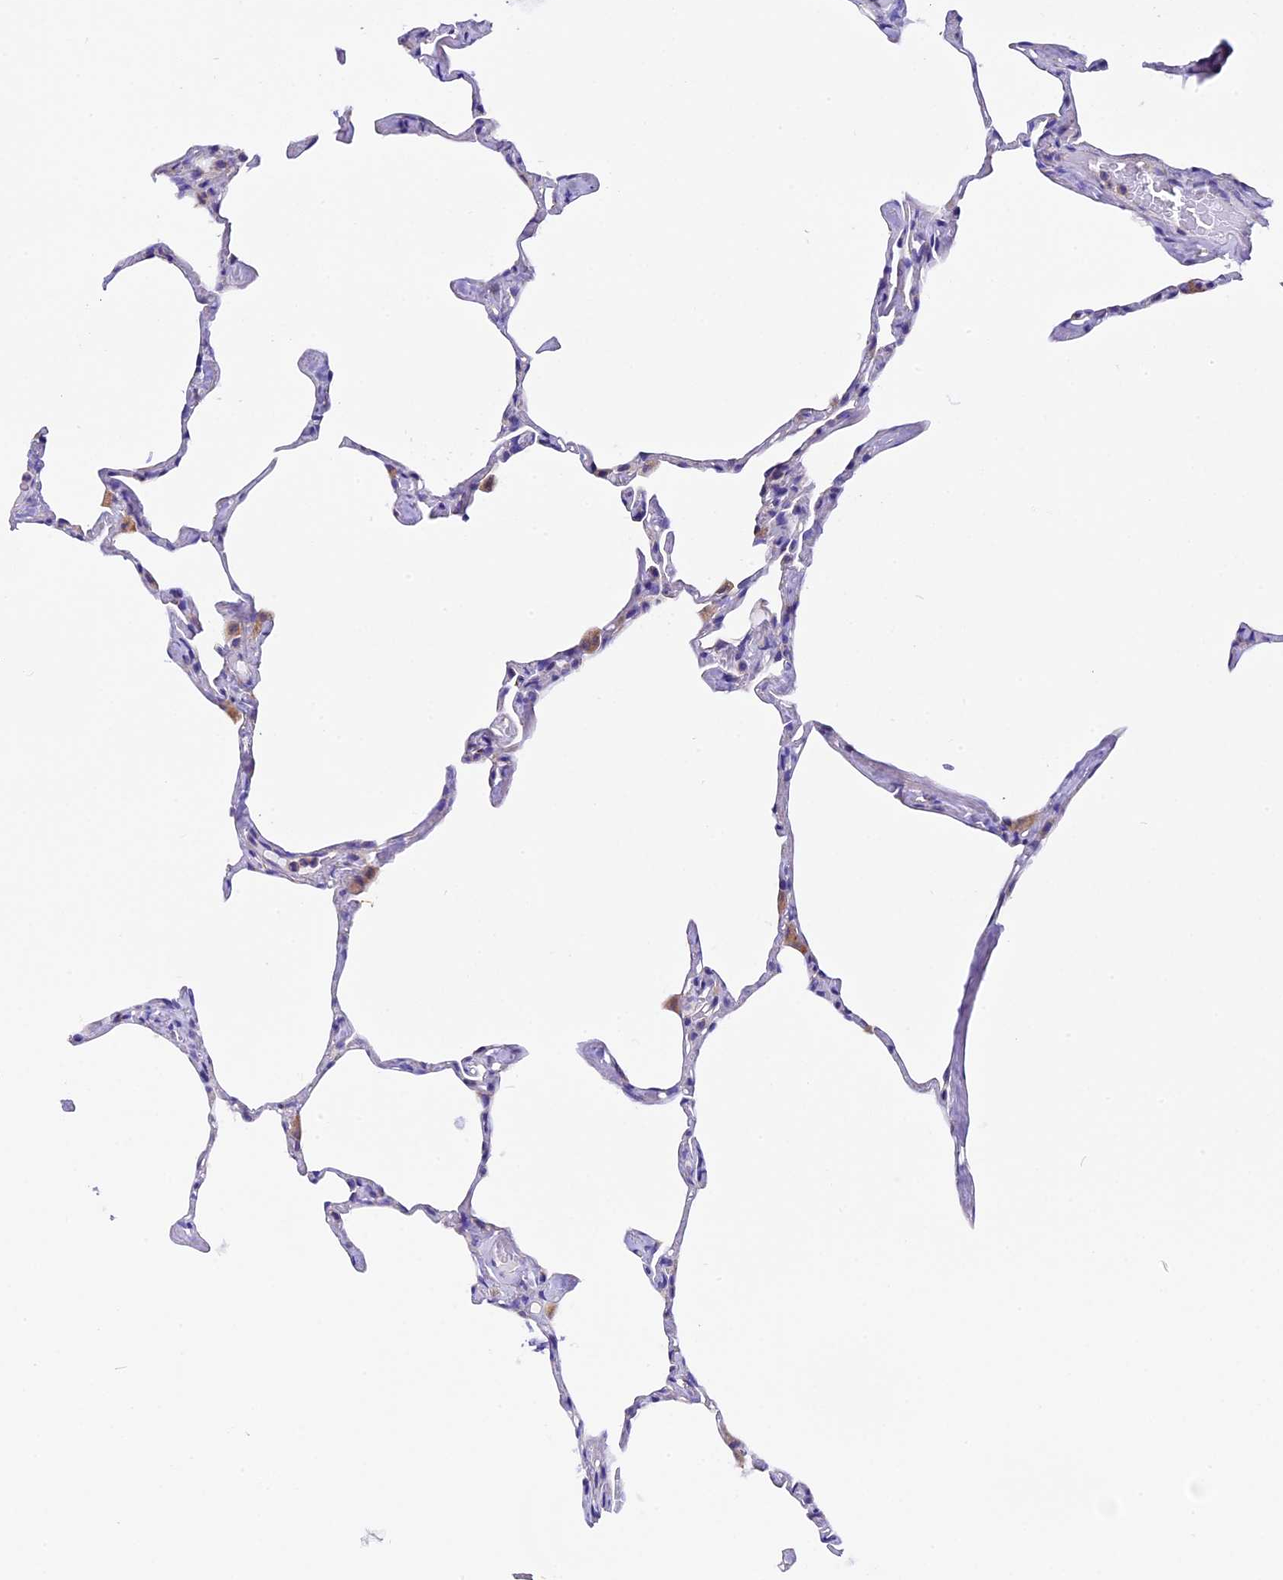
{"staining": {"intensity": "moderate", "quantity": "<25%", "location": "cytoplasmic/membranous"}, "tissue": "lung", "cell_type": "Alveolar cells", "image_type": "normal", "snomed": [{"axis": "morphology", "description": "Normal tissue, NOS"}, {"axis": "topography", "description": "Lung"}], "caption": "About <25% of alveolar cells in unremarkable human lung demonstrate moderate cytoplasmic/membranous protein expression as visualized by brown immunohistochemical staining.", "gene": "COMTD1", "patient": {"sex": "male", "age": 65}}